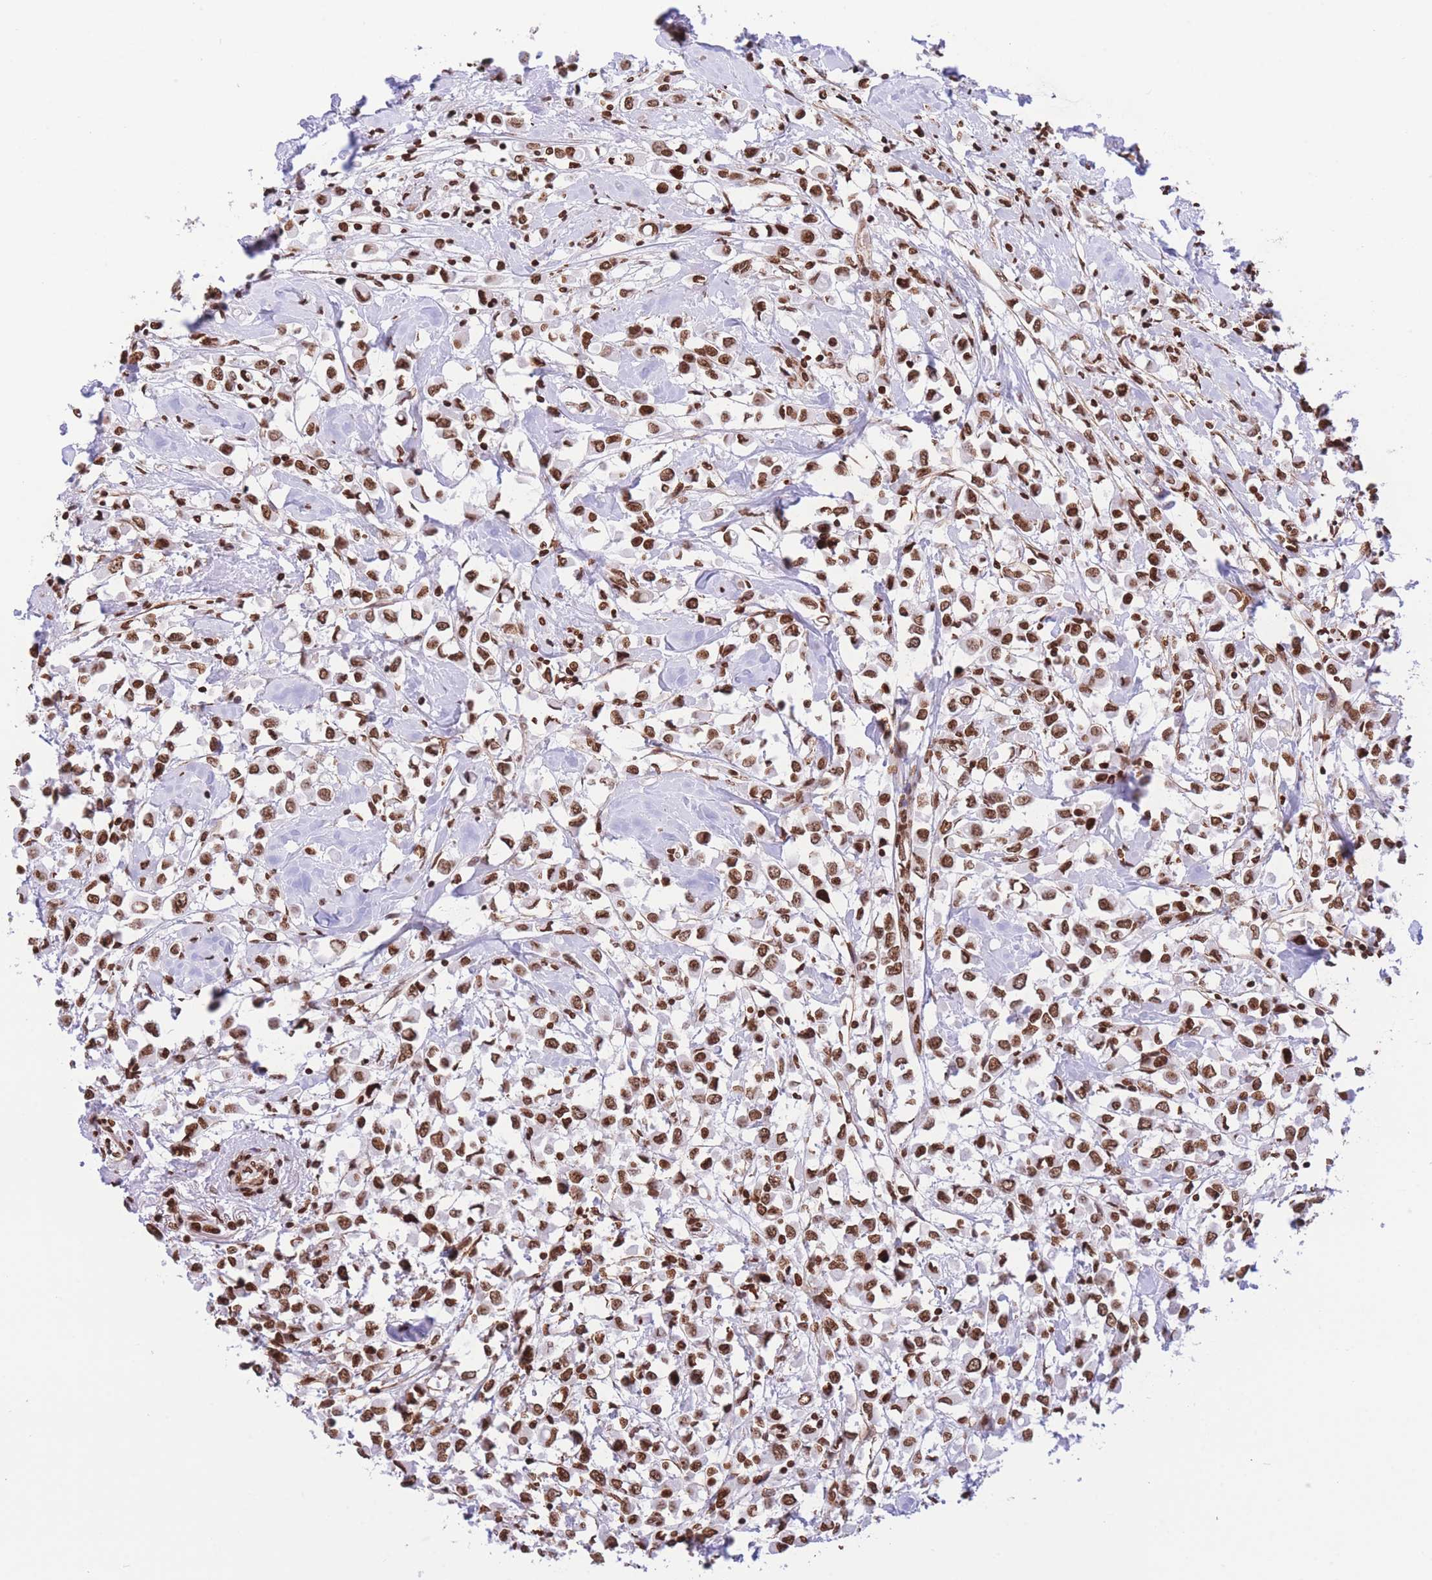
{"staining": {"intensity": "strong", "quantity": ">75%", "location": "nuclear"}, "tissue": "breast cancer", "cell_type": "Tumor cells", "image_type": "cancer", "snomed": [{"axis": "morphology", "description": "Duct carcinoma"}, {"axis": "topography", "description": "Breast"}], "caption": "Intraductal carcinoma (breast) tissue displays strong nuclear positivity in about >75% of tumor cells", "gene": "H2BC11", "patient": {"sex": "female", "age": 61}}